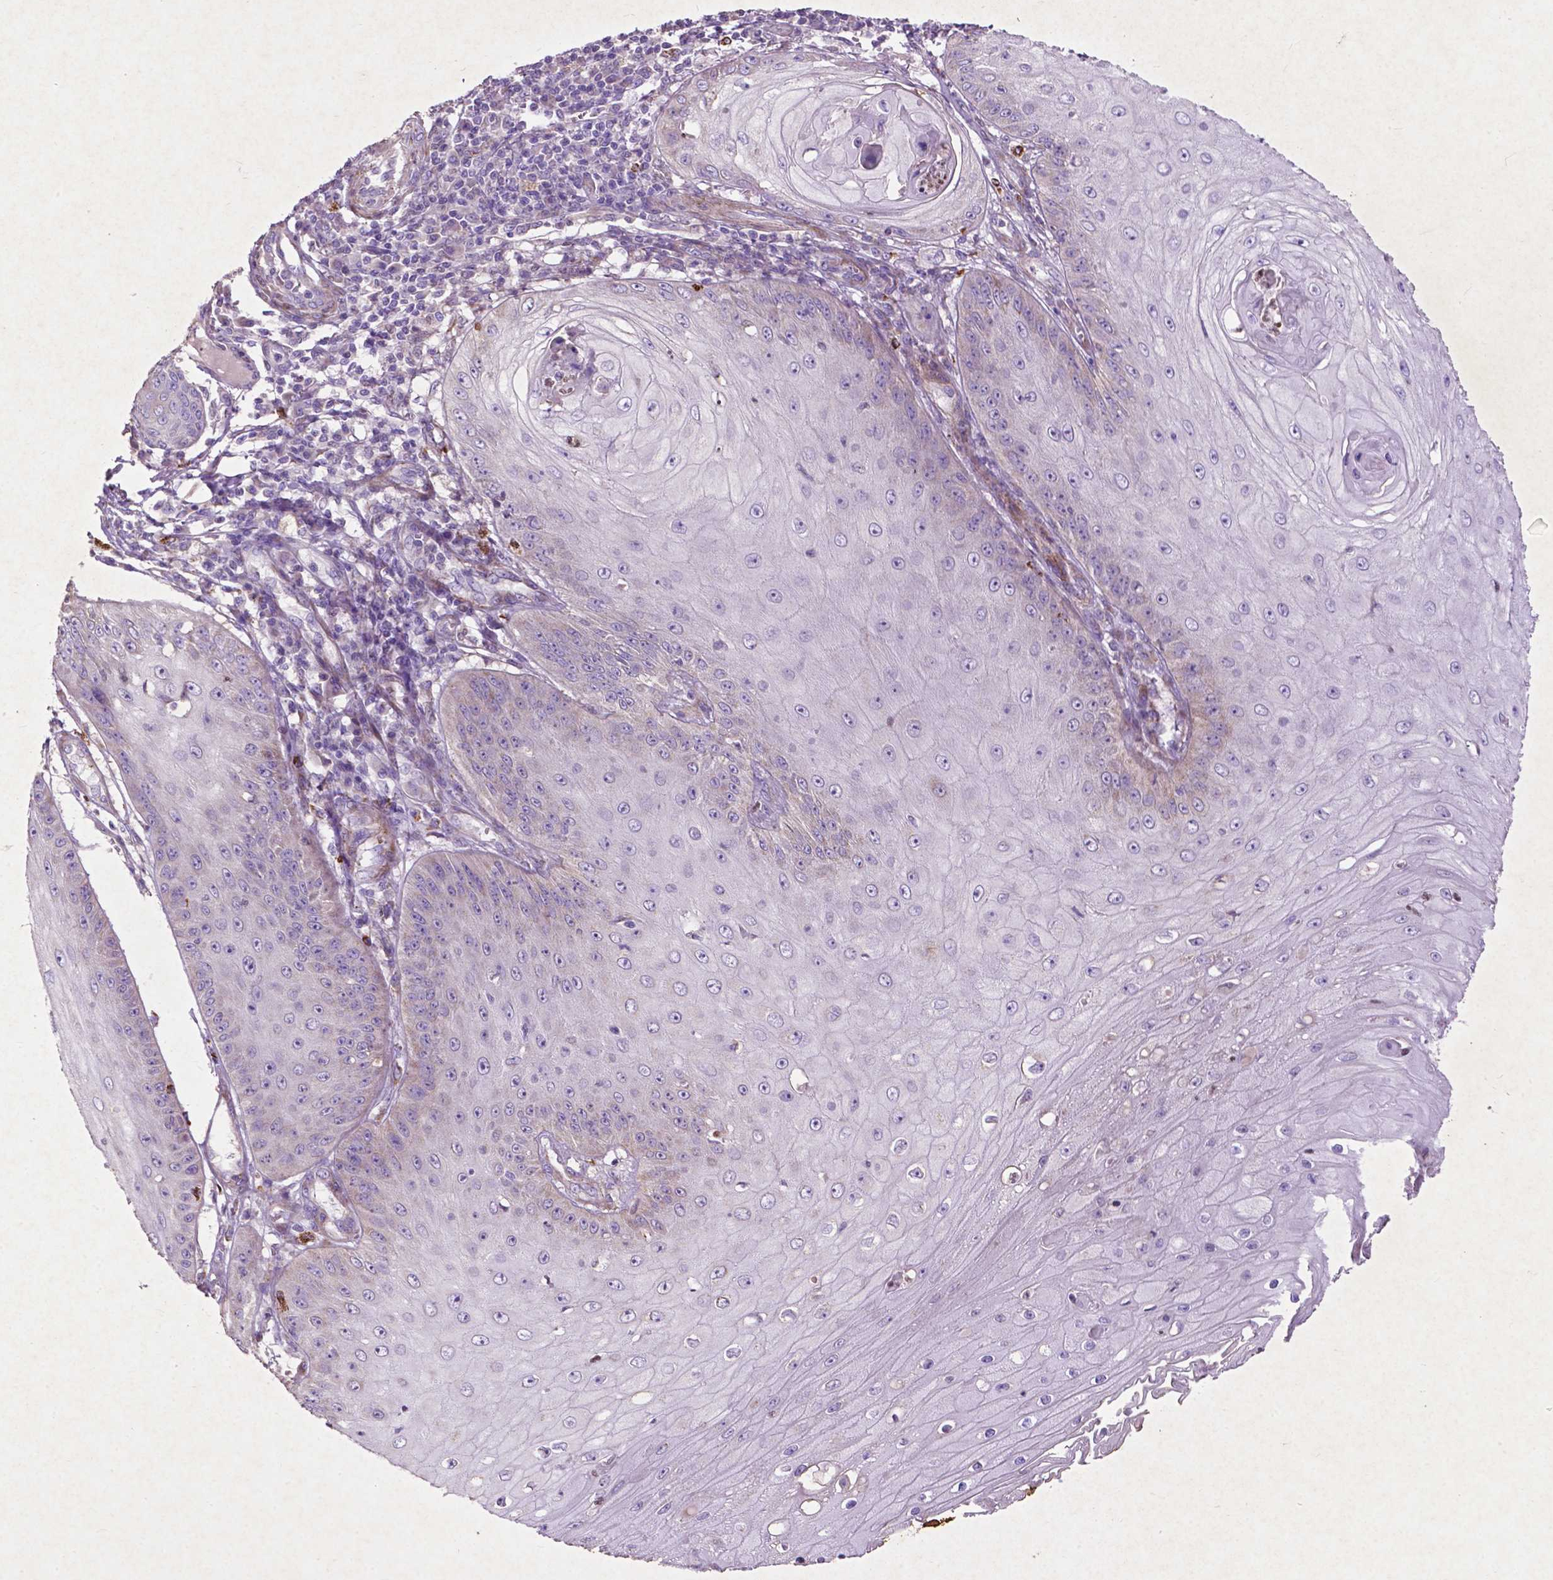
{"staining": {"intensity": "negative", "quantity": "none", "location": "none"}, "tissue": "skin cancer", "cell_type": "Tumor cells", "image_type": "cancer", "snomed": [{"axis": "morphology", "description": "Squamous cell carcinoma, NOS"}, {"axis": "topography", "description": "Skin"}], "caption": "Immunohistochemistry (IHC) image of neoplastic tissue: skin cancer stained with DAB (3,3'-diaminobenzidine) exhibits no significant protein staining in tumor cells.", "gene": "THEGL", "patient": {"sex": "male", "age": 70}}